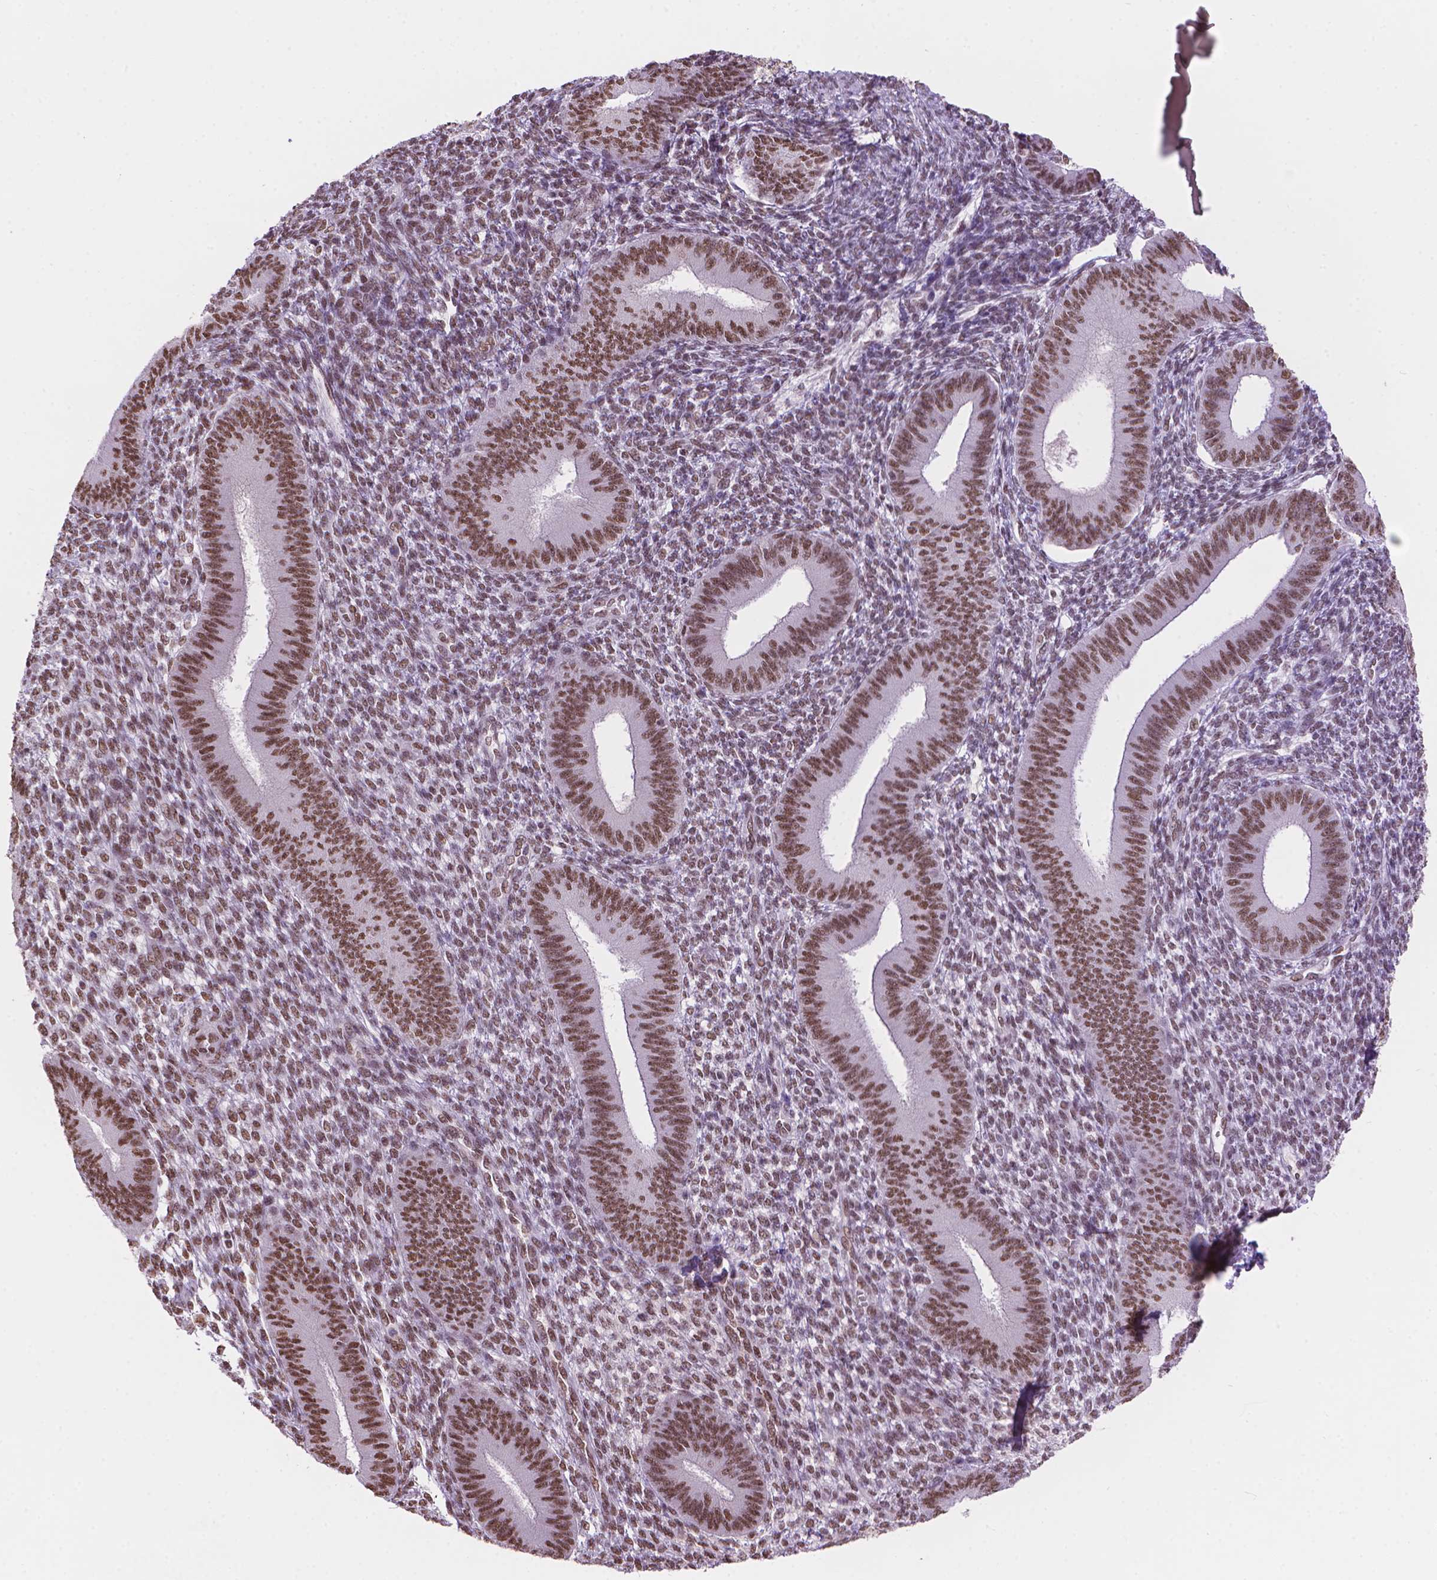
{"staining": {"intensity": "moderate", "quantity": "25%-75%", "location": "nuclear"}, "tissue": "endometrium", "cell_type": "Cells in endometrial stroma", "image_type": "normal", "snomed": [{"axis": "morphology", "description": "Normal tissue, NOS"}, {"axis": "topography", "description": "Endometrium"}], "caption": "Endometrium stained for a protein shows moderate nuclear positivity in cells in endometrial stroma. (Brightfield microscopy of DAB IHC at high magnification).", "gene": "RPA4", "patient": {"sex": "female", "age": 39}}